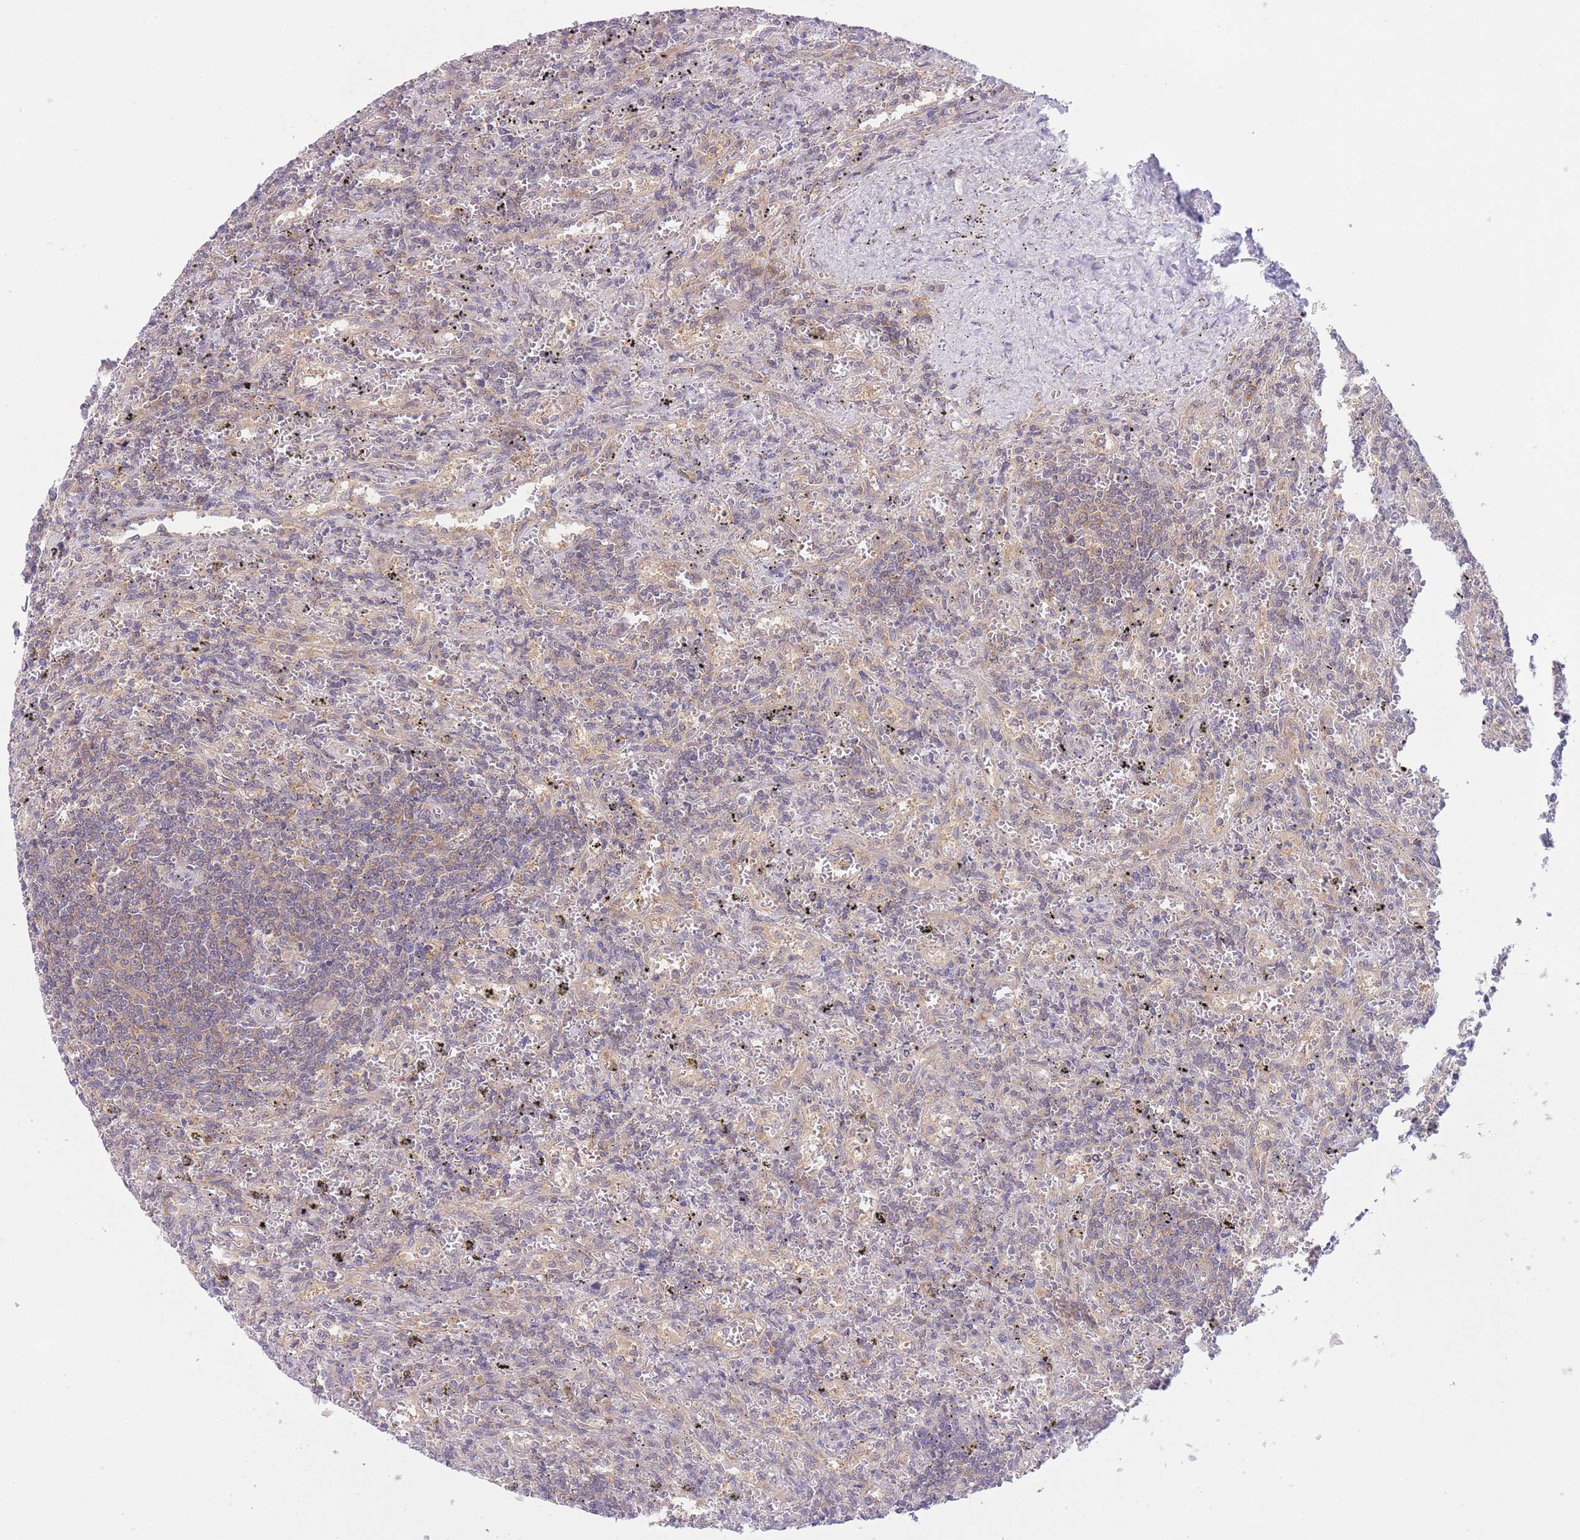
{"staining": {"intensity": "negative", "quantity": "none", "location": "none"}, "tissue": "lymphoma", "cell_type": "Tumor cells", "image_type": "cancer", "snomed": [{"axis": "morphology", "description": "Malignant lymphoma, non-Hodgkin's type, Low grade"}, {"axis": "topography", "description": "Spleen"}], "caption": "Histopathology image shows no protein staining in tumor cells of lymphoma tissue.", "gene": "PFDN6", "patient": {"sex": "male", "age": 76}}